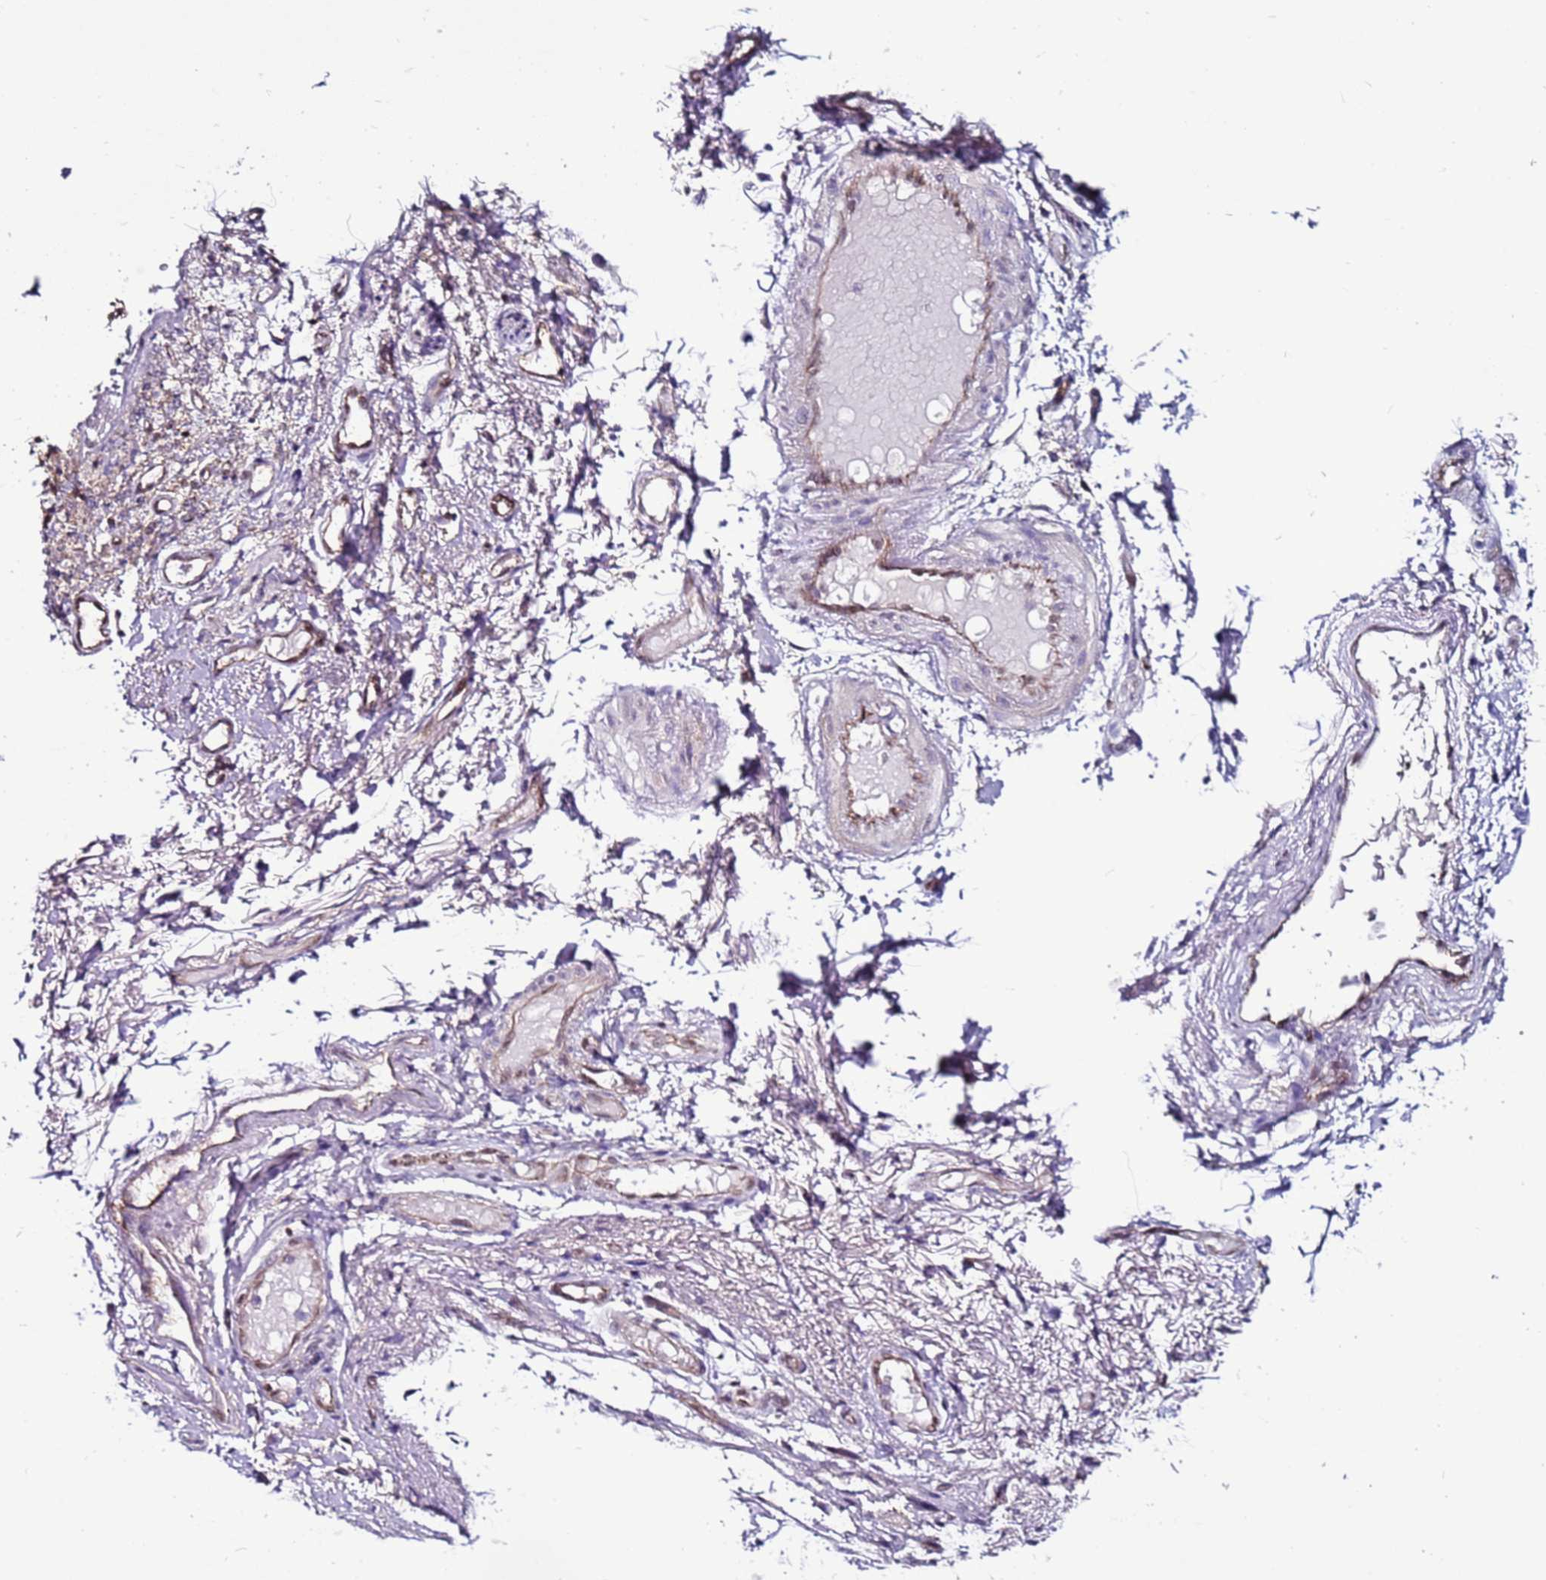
{"staining": {"intensity": "negative", "quantity": "none", "location": "none"}, "tissue": "adipose tissue", "cell_type": "Adipocytes", "image_type": "normal", "snomed": [{"axis": "morphology", "description": "Normal tissue, NOS"}, {"axis": "morphology", "description": "Basal cell carcinoma"}, {"axis": "topography", "description": "Cartilage tissue"}, {"axis": "topography", "description": "Nasopharynx"}, {"axis": "topography", "description": "Oral tissue"}], "caption": "Protein analysis of unremarkable adipose tissue exhibits no significant positivity in adipocytes.", "gene": "TENM3", "patient": {"sex": "female", "age": 77}}